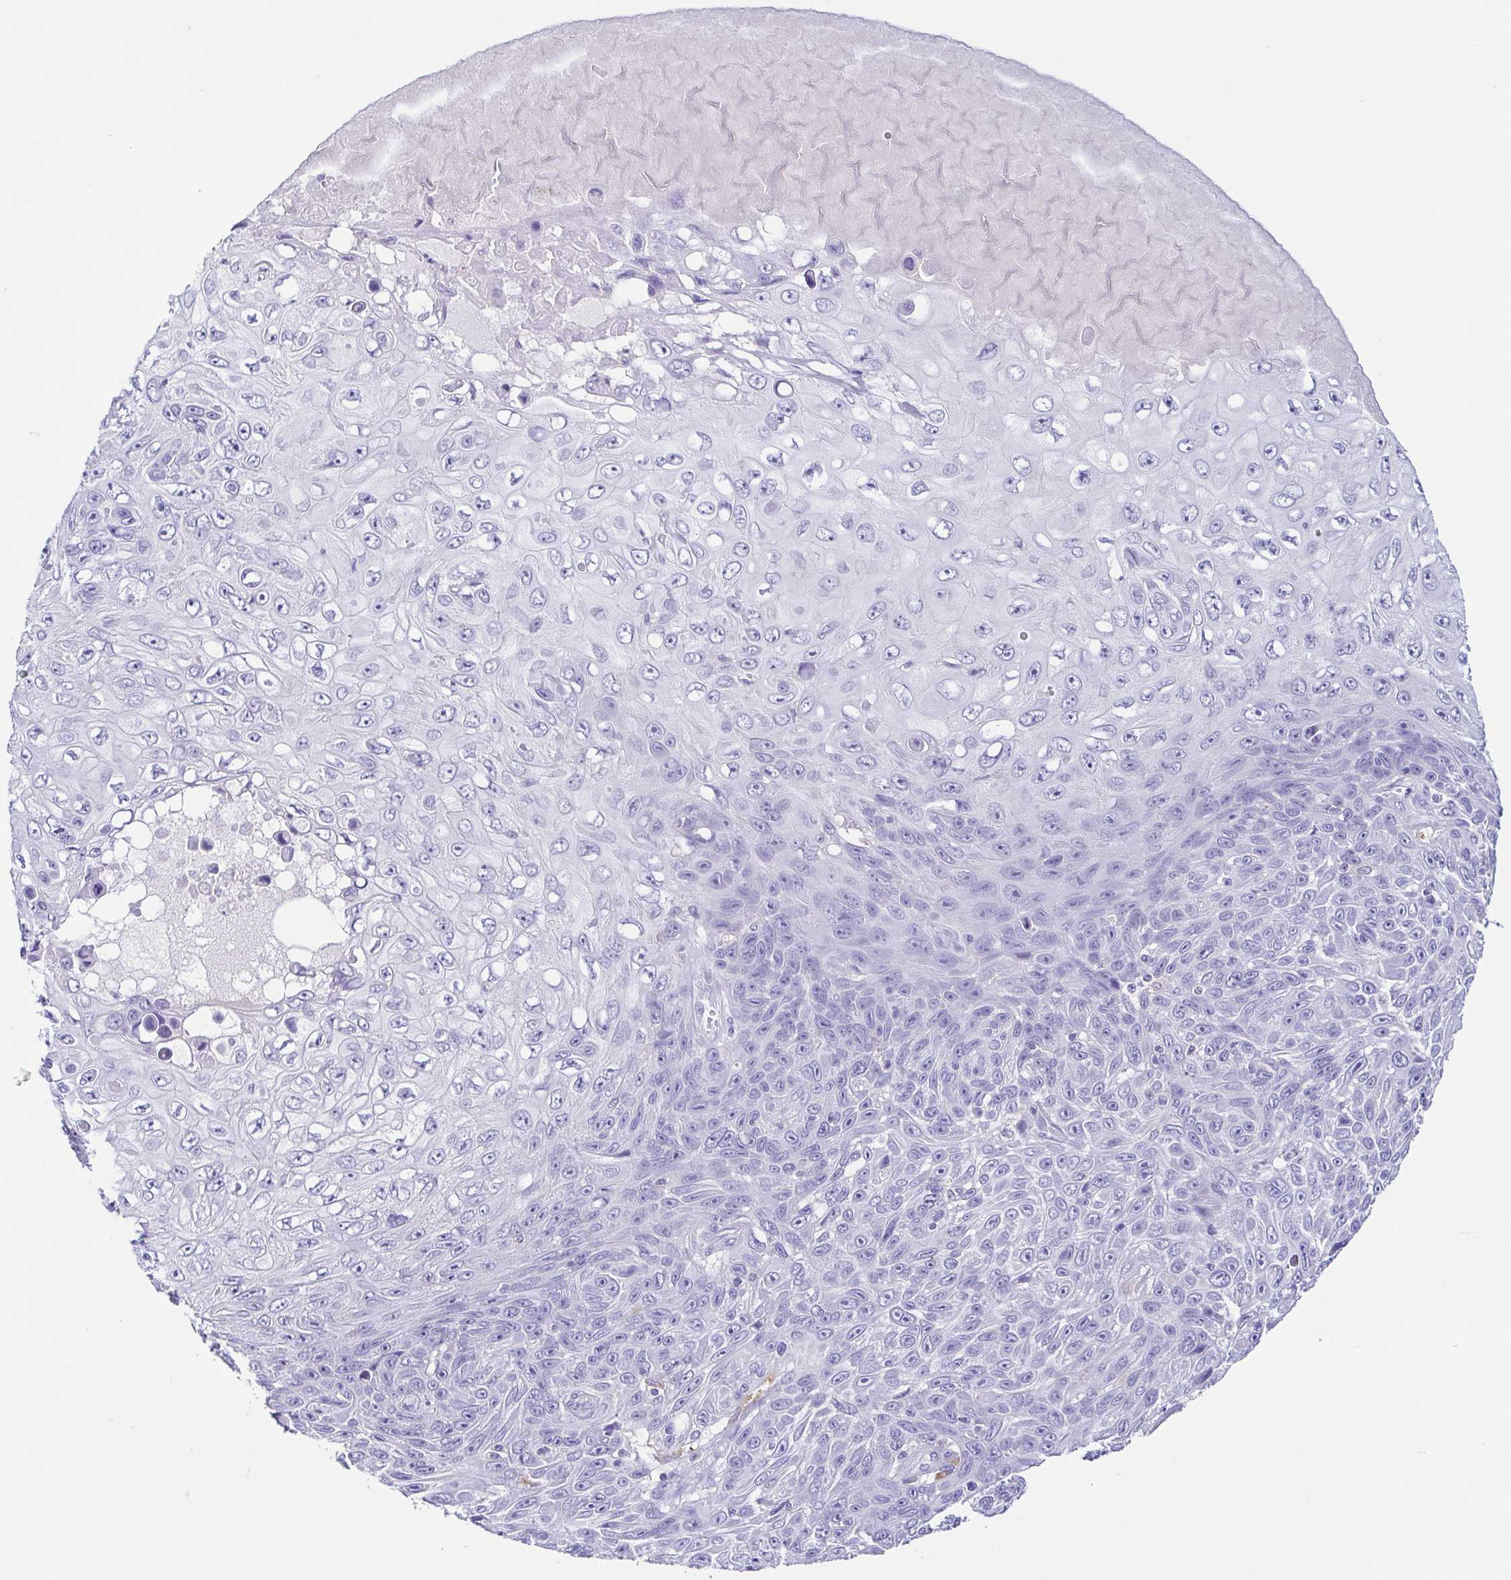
{"staining": {"intensity": "negative", "quantity": "none", "location": "none"}, "tissue": "skin cancer", "cell_type": "Tumor cells", "image_type": "cancer", "snomed": [{"axis": "morphology", "description": "Squamous cell carcinoma, NOS"}, {"axis": "topography", "description": "Skin"}], "caption": "Protein analysis of squamous cell carcinoma (skin) shows no significant positivity in tumor cells. The staining was performed using DAB to visualize the protein expression in brown, while the nuclei were stained in blue with hematoxylin (Magnification: 20x).", "gene": "ARPP21", "patient": {"sex": "male", "age": 82}}